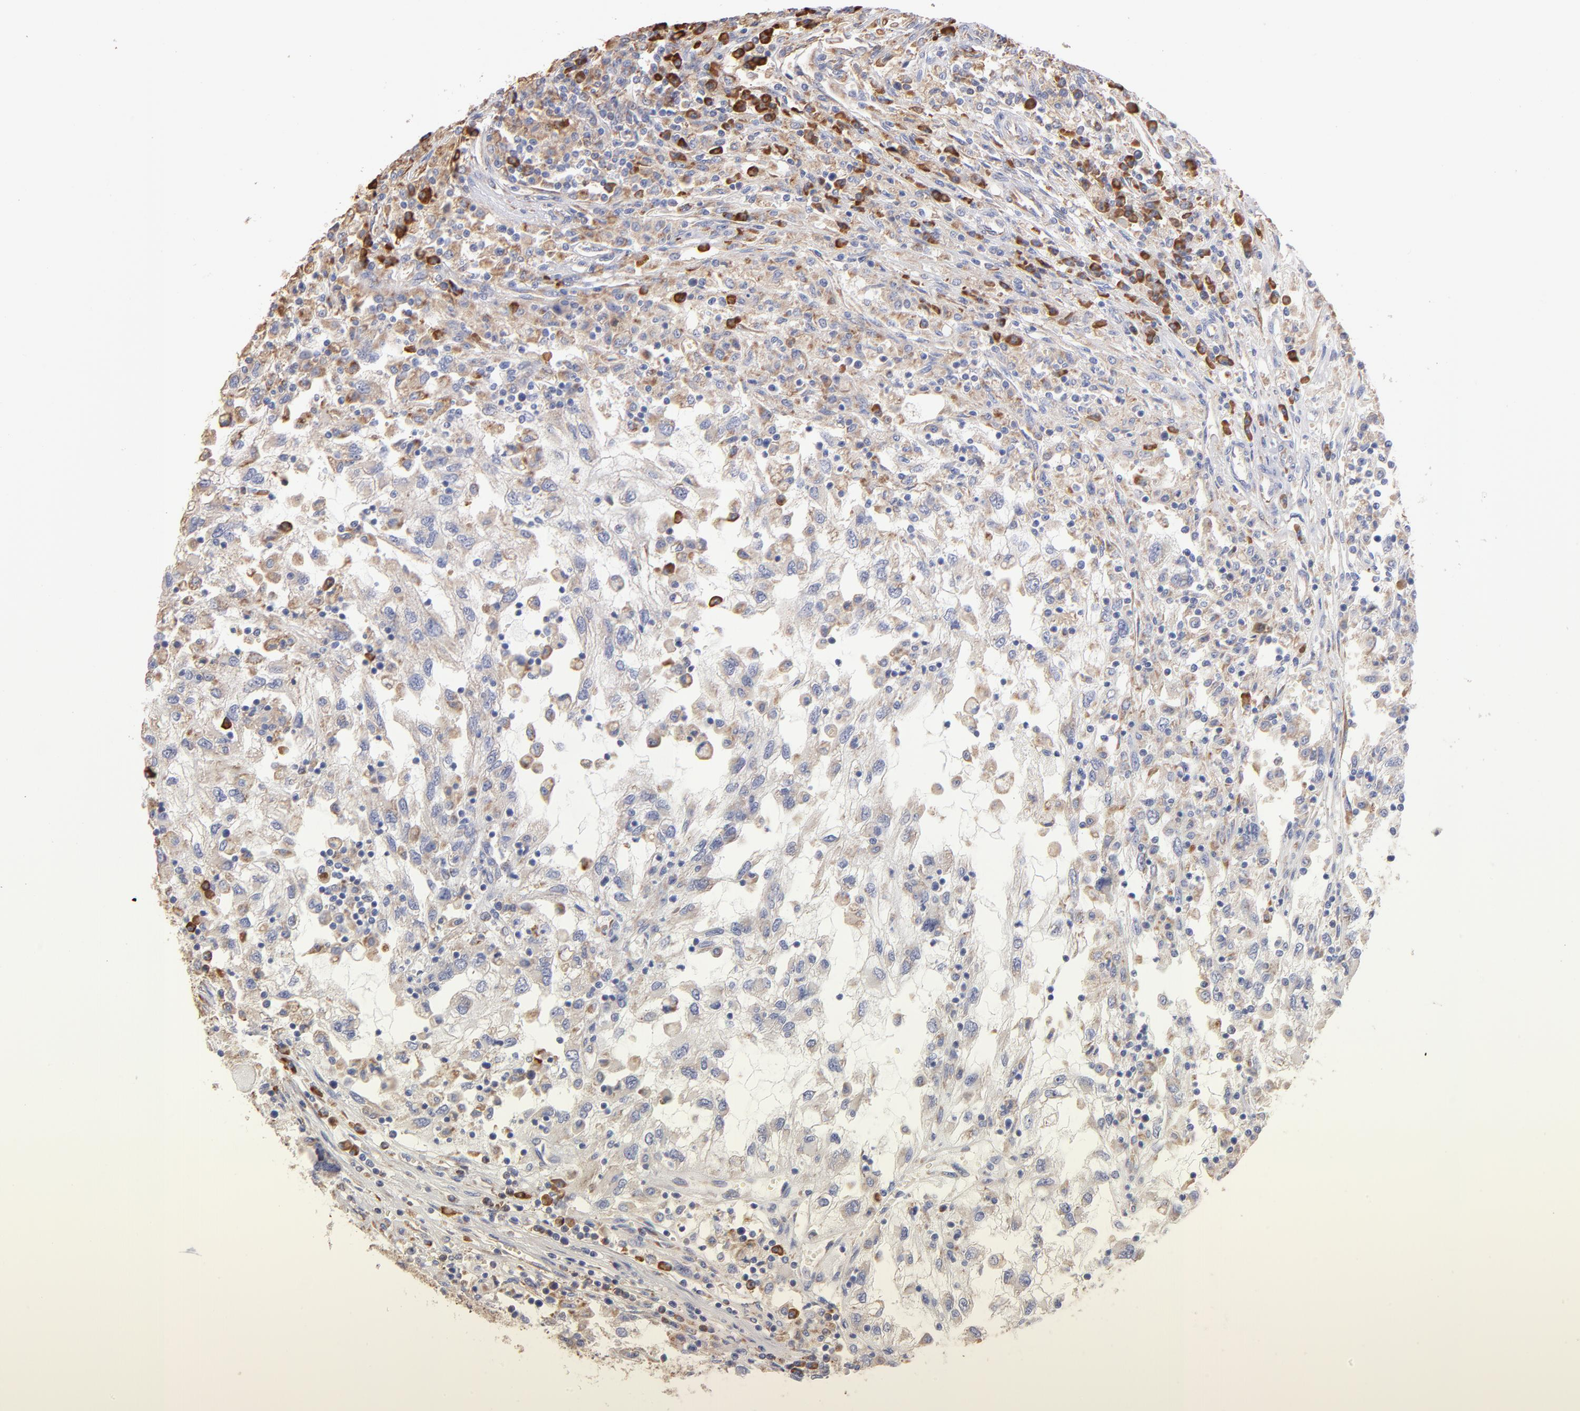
{"staining": {"intensity": "negative", "quantity": "none", "location": "none"}, "tissue": "renal cancer", "cell_type": "Tumor cells", "image_type": "cancer", "snomed": [{"axis": "morphology", "description": "Normal tissue, NOS"}, {"axis": "morphology", "description": "Adenocarcinoma, NOS"}, {"axis": "topography", "description": "Kidney"}], "caption": "Image shows no protein positivity in tumor cells of renal cancer (adenocarcinoma) tissue.", "gene": "RPL9", "patient": {"sex": "male", "age": 71}}